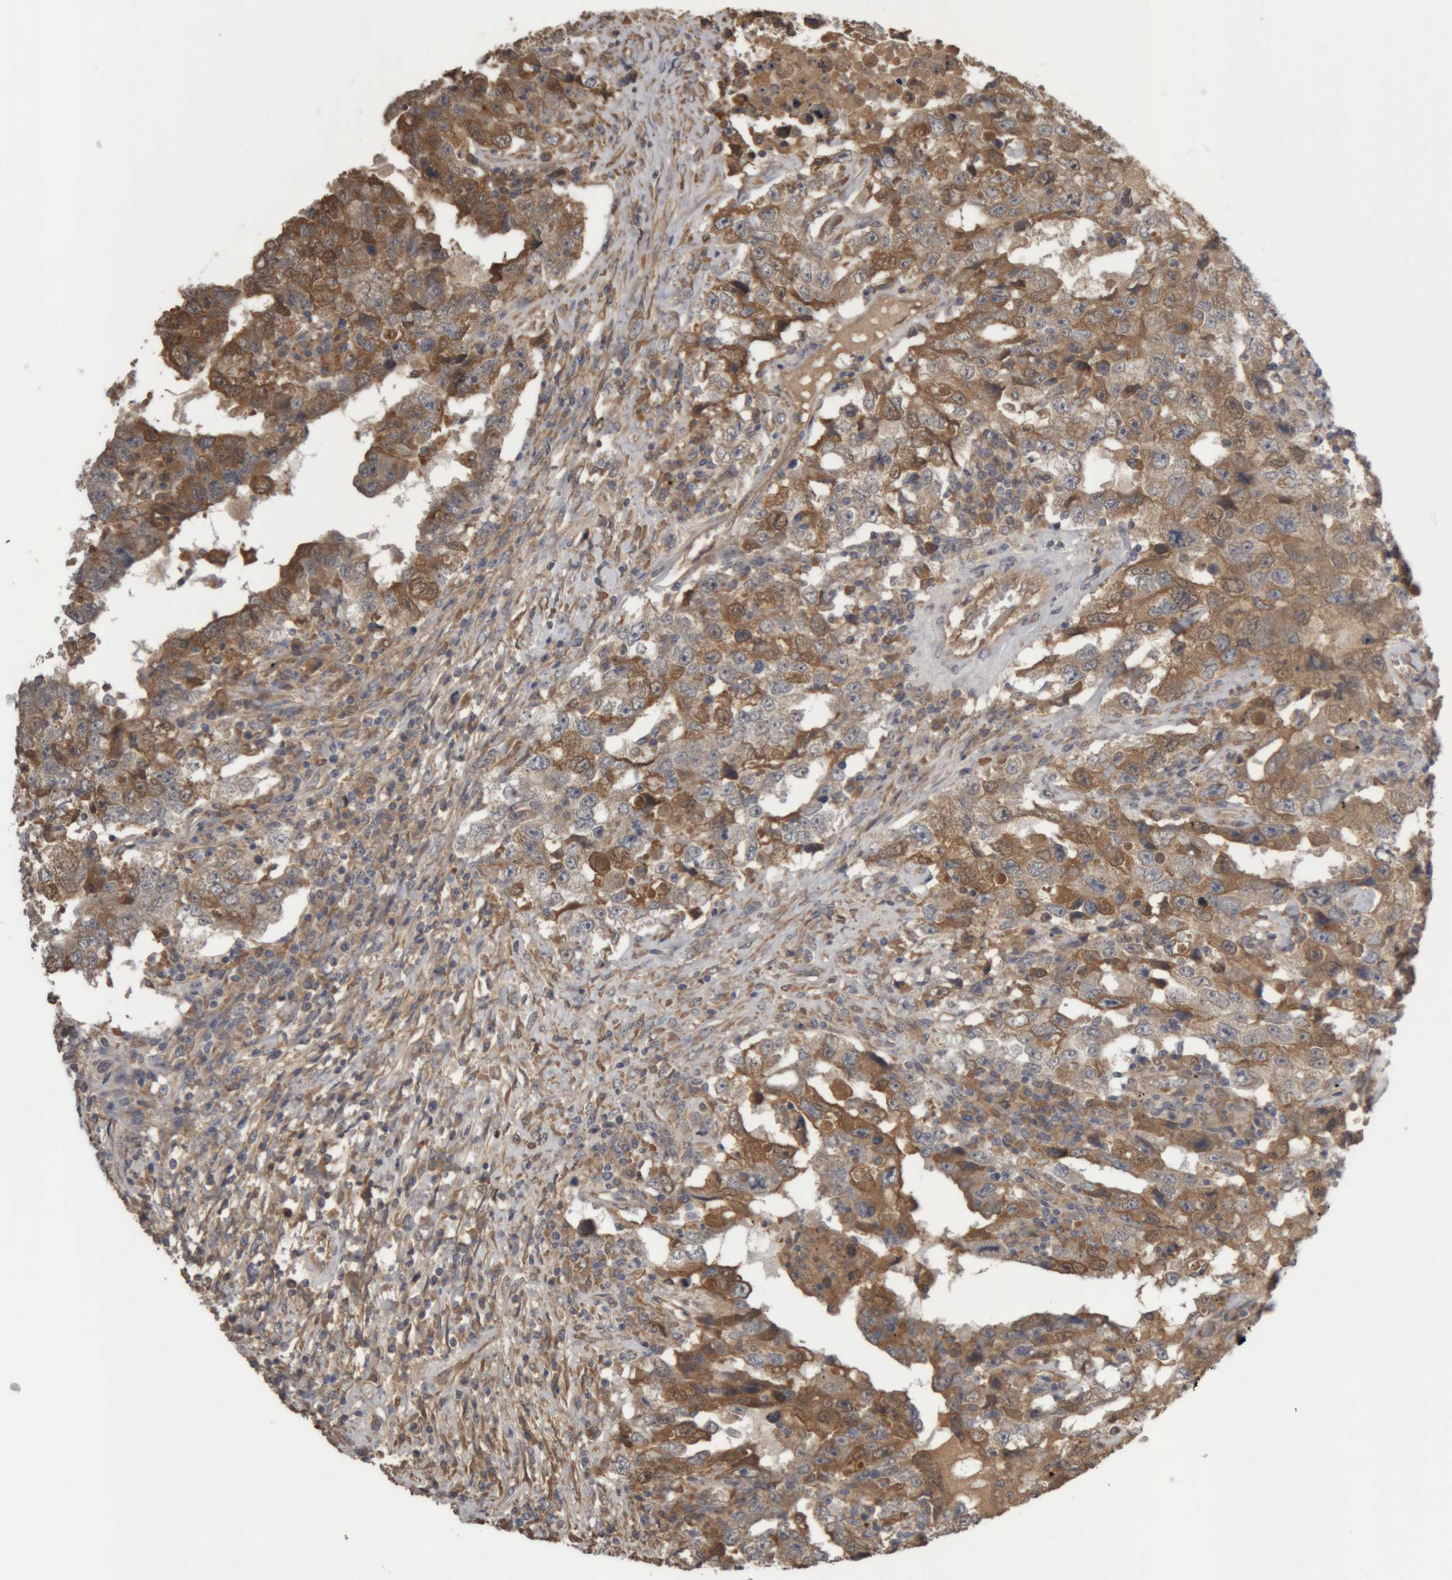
{"staining": {"intensity": "moderate", "quantity": ">75%", "location": "cytoplasmic/membranous"}, "tissue": "testis cancer", "cell_type": "Tumor cells", "image_type": "cancer", "snomed": [{"axis": "morphology", "description": "Carcinoma, Embryonal, NOS"}, {"axis": "topography", "description": "Testis"}], "caption": "Protein staining of testis embryonal carcinoma tissue exhibits moderate cytoplasmic/membranous expression in approximately >75% of tumor cells.", "gene": "TMED7", "patient": {"sex": "male", "age": 26}}